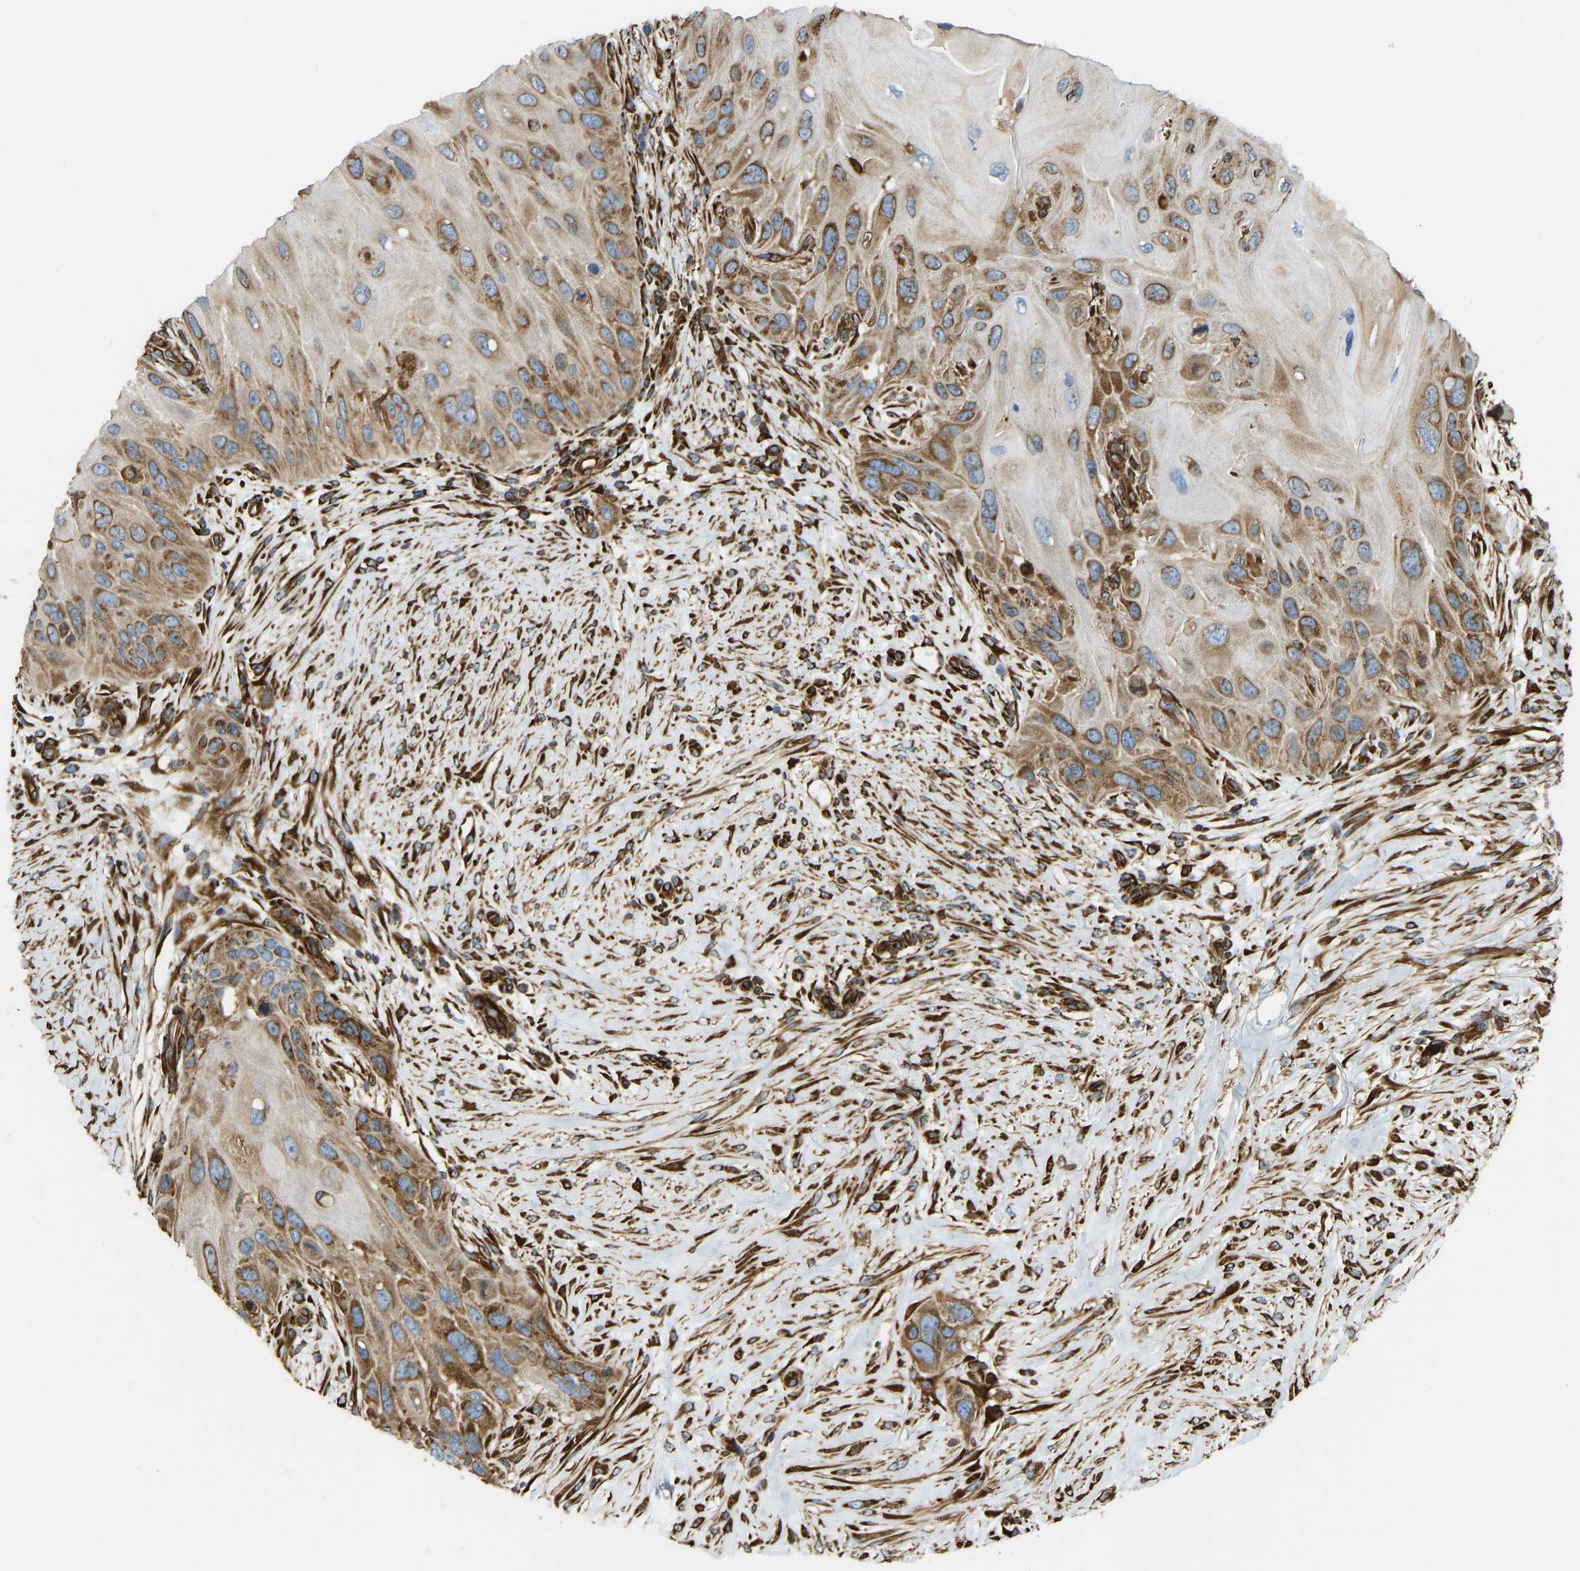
{"staining": {"intensity": "moderate", "quantity": ">75%", "location": "cytoplasmic/membranous"}, "tissue": "skin cancer", "cell_type": "Tumor cells", "image_type": "cancer", "snomed": [{"axis": "morphology", "description": "Squamous cell carcinoma, NOS"}, {"axis": "topography", "description": "Skin"}], "caption": "This micrograph displays skin cancer (squamous cell carcinoma) stained with IHC to label a protein in brown. The cytoplasmic/membranous of tumor cells show moderate positivity for the protein. Nuclei are counter-stained blue.", "gene": "BEX3", "patient": {"sex": "female", "age": 77}}